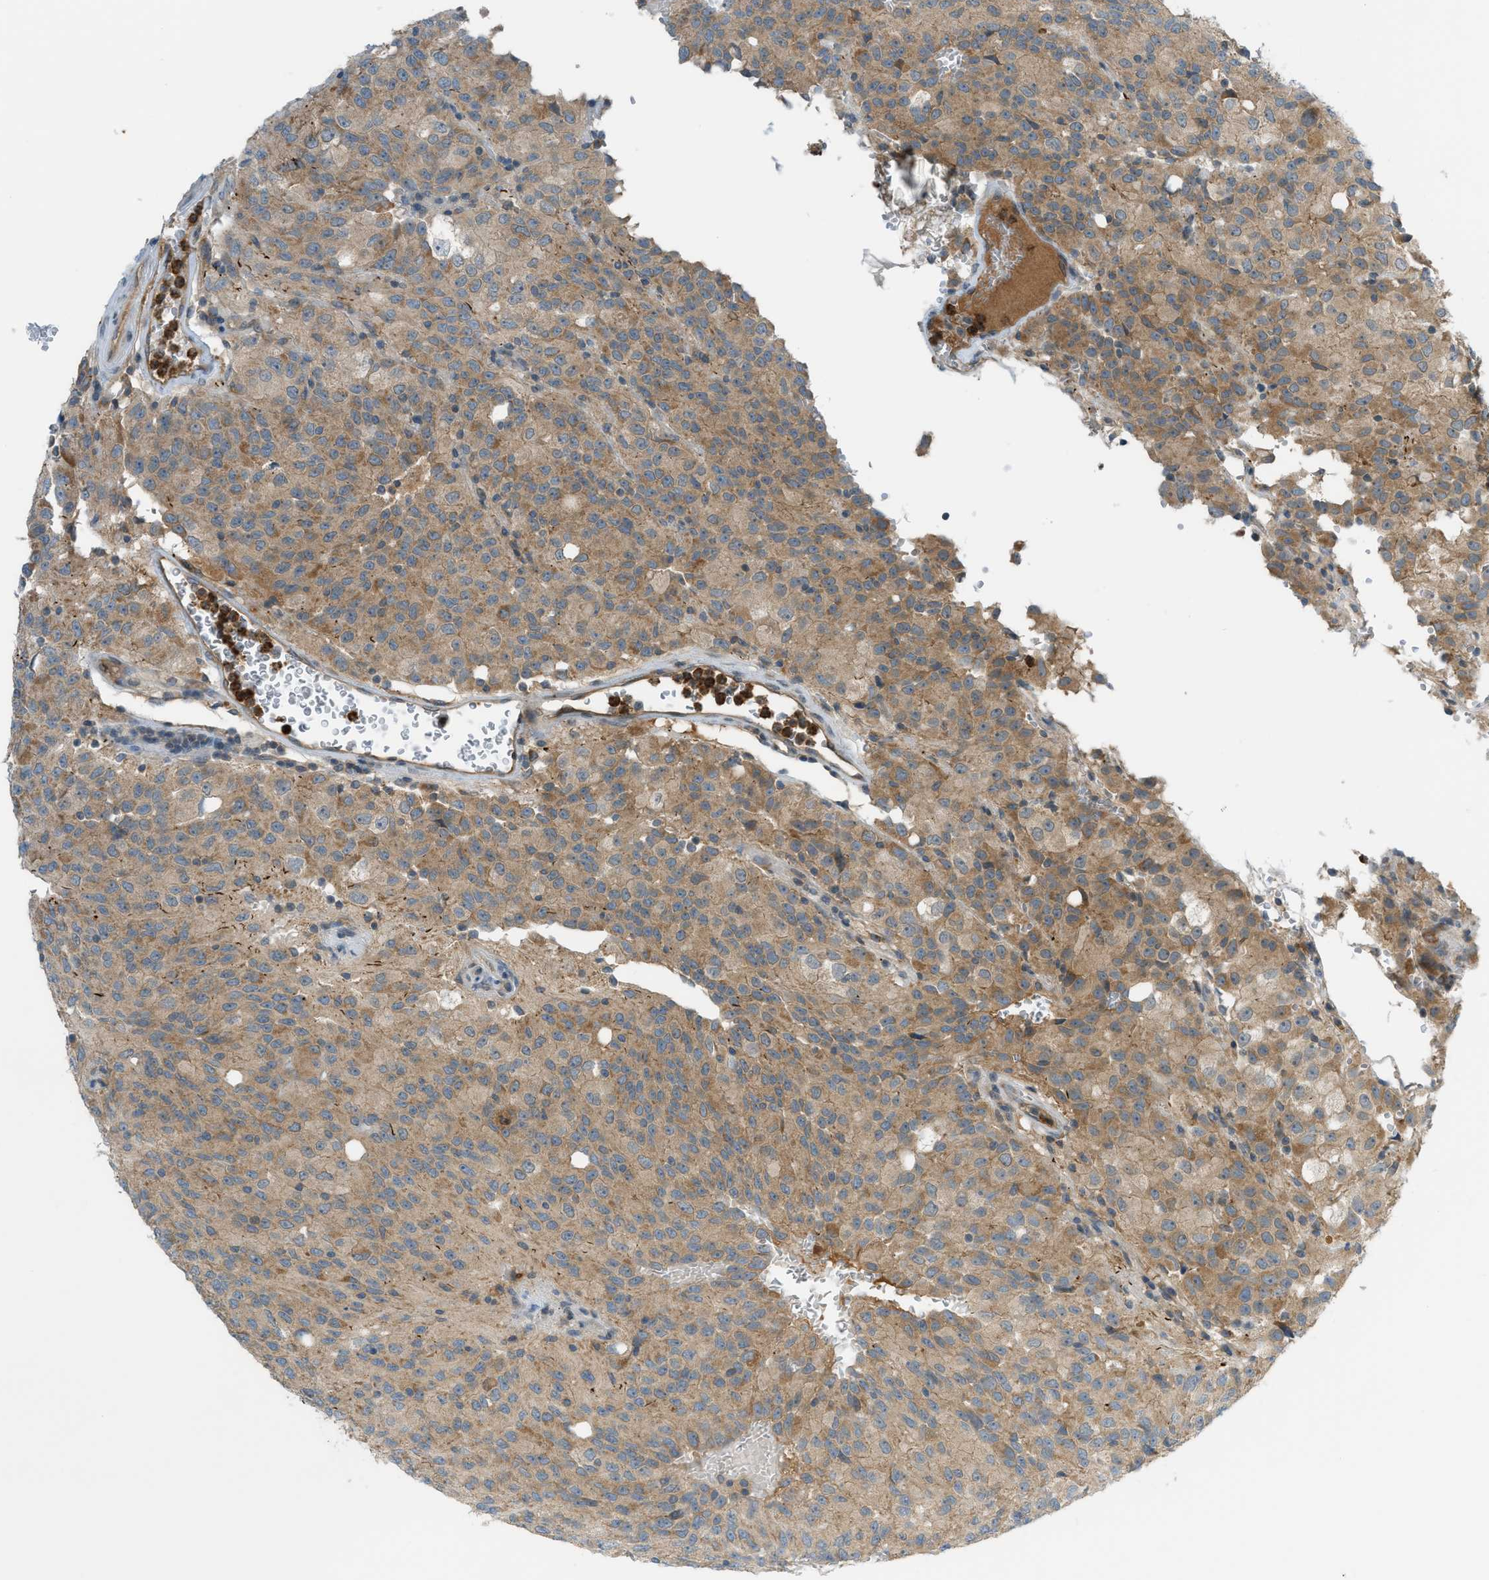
{"staining": {"intensity": "moderate", "quantity": ">75%", "location": "cytoplasmic/membranous"}, "tissue": "glioma", "cell_type": "Tumor cells", "image_type": "cancer", "snomed": [{"axis": "morphology", "description": "Glioma, malignant, High grade"}, {"axis": "topography", "description": "Brain"}], "caption": "Moderate cytoplasmic/membranous protein positivity is present in approximately >75% of tumor cells in glioma.", "gene": "DYRK1A", "patient": {"sex": "male", "age": 32}}